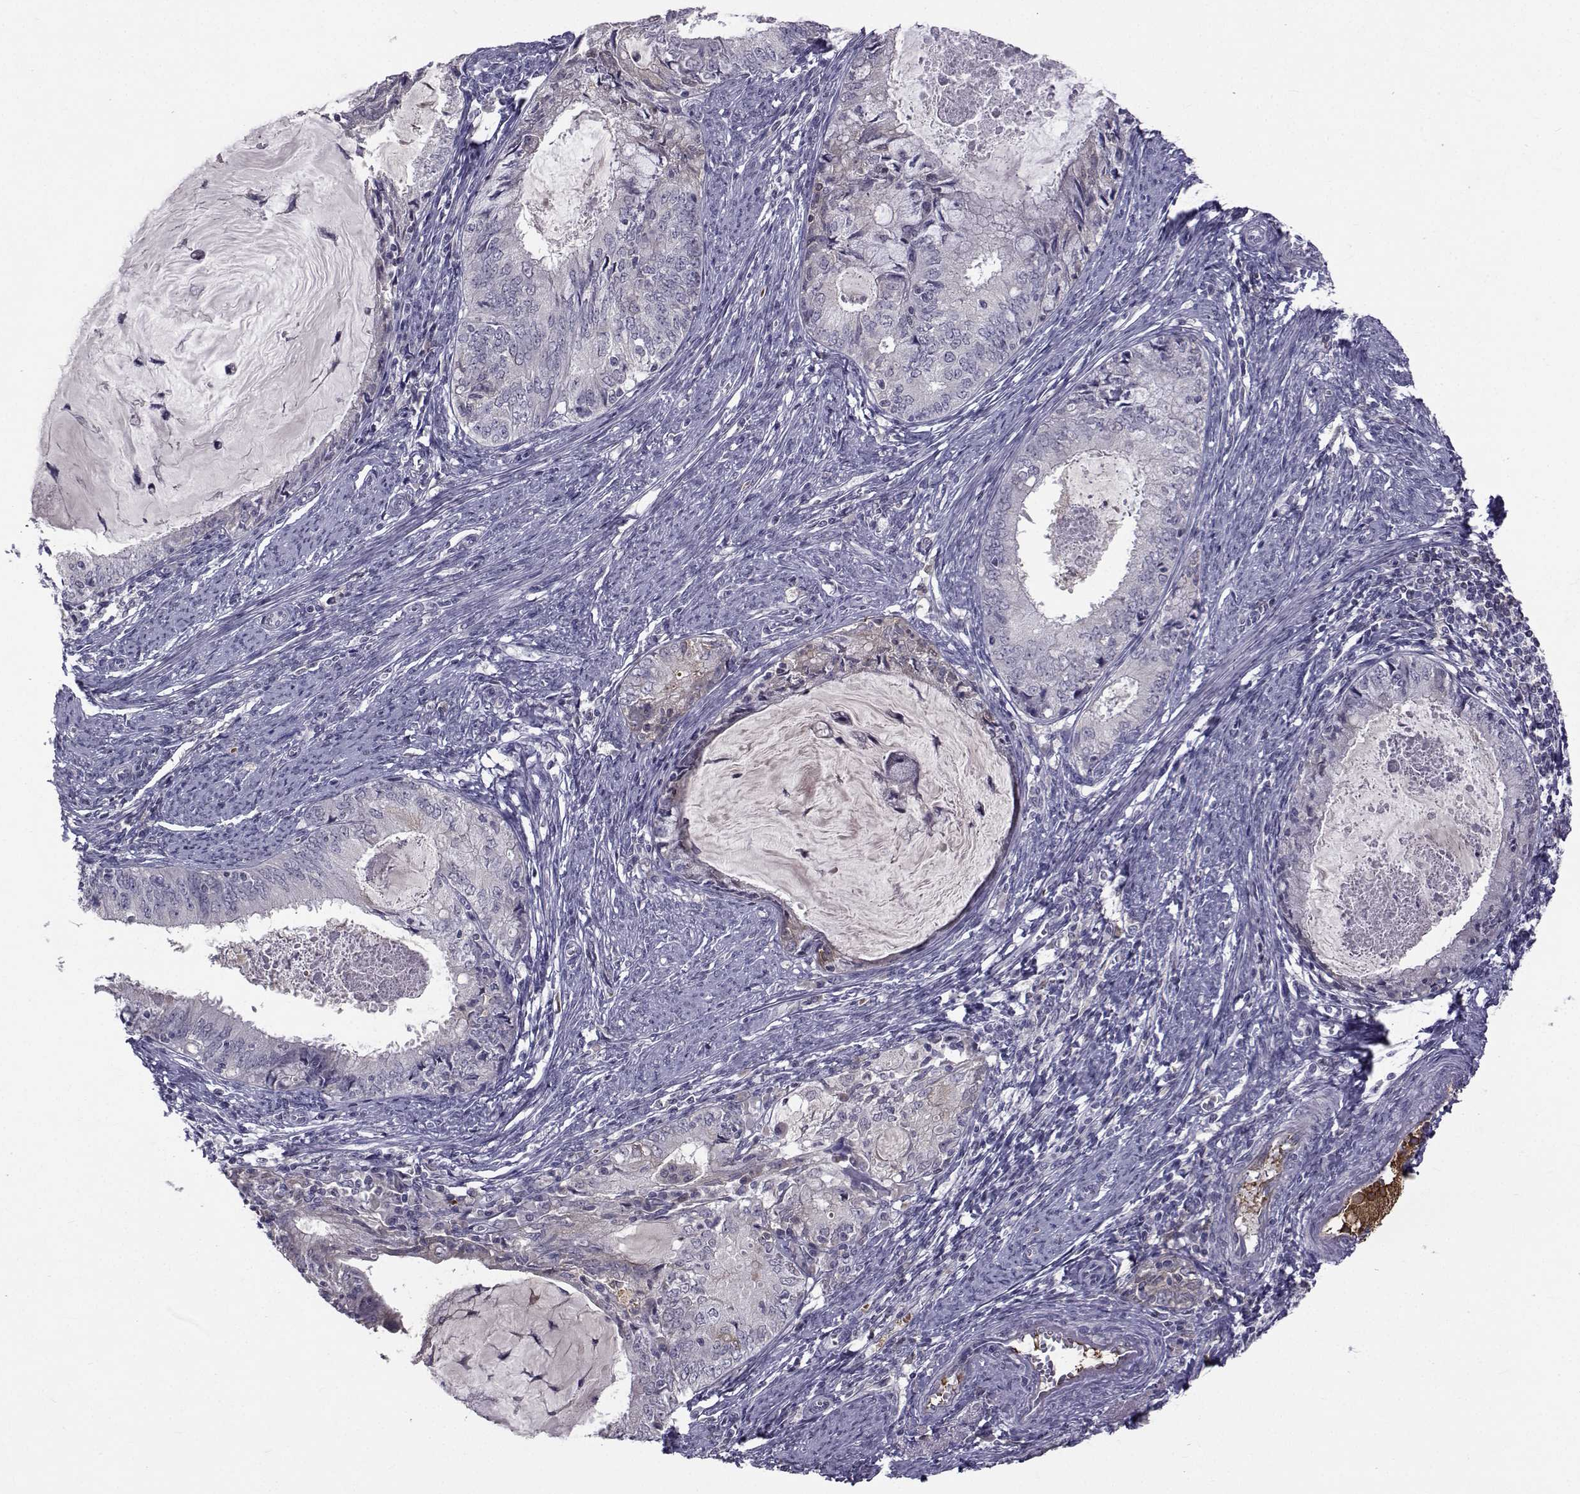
{"staining": {"intensity": "negative", "quantity": "none", "location": "none"}, "tissue": "endometrial cancer", "cell_type": "Tumor cells", "image_type": "cancer", "snomed": [{"axis": "morphology", "description": "Adenocarcinoma, NOS"}, {"axis": "topography", "description": "Endometrium"}], "caption": "Immunohistochemical staining of endometrial cancer (adenocarcinoma) displays no significant staining in tumor cells.", "gene": "TNFRSF11B", "patient": {"sex": "female", "age": 57}}